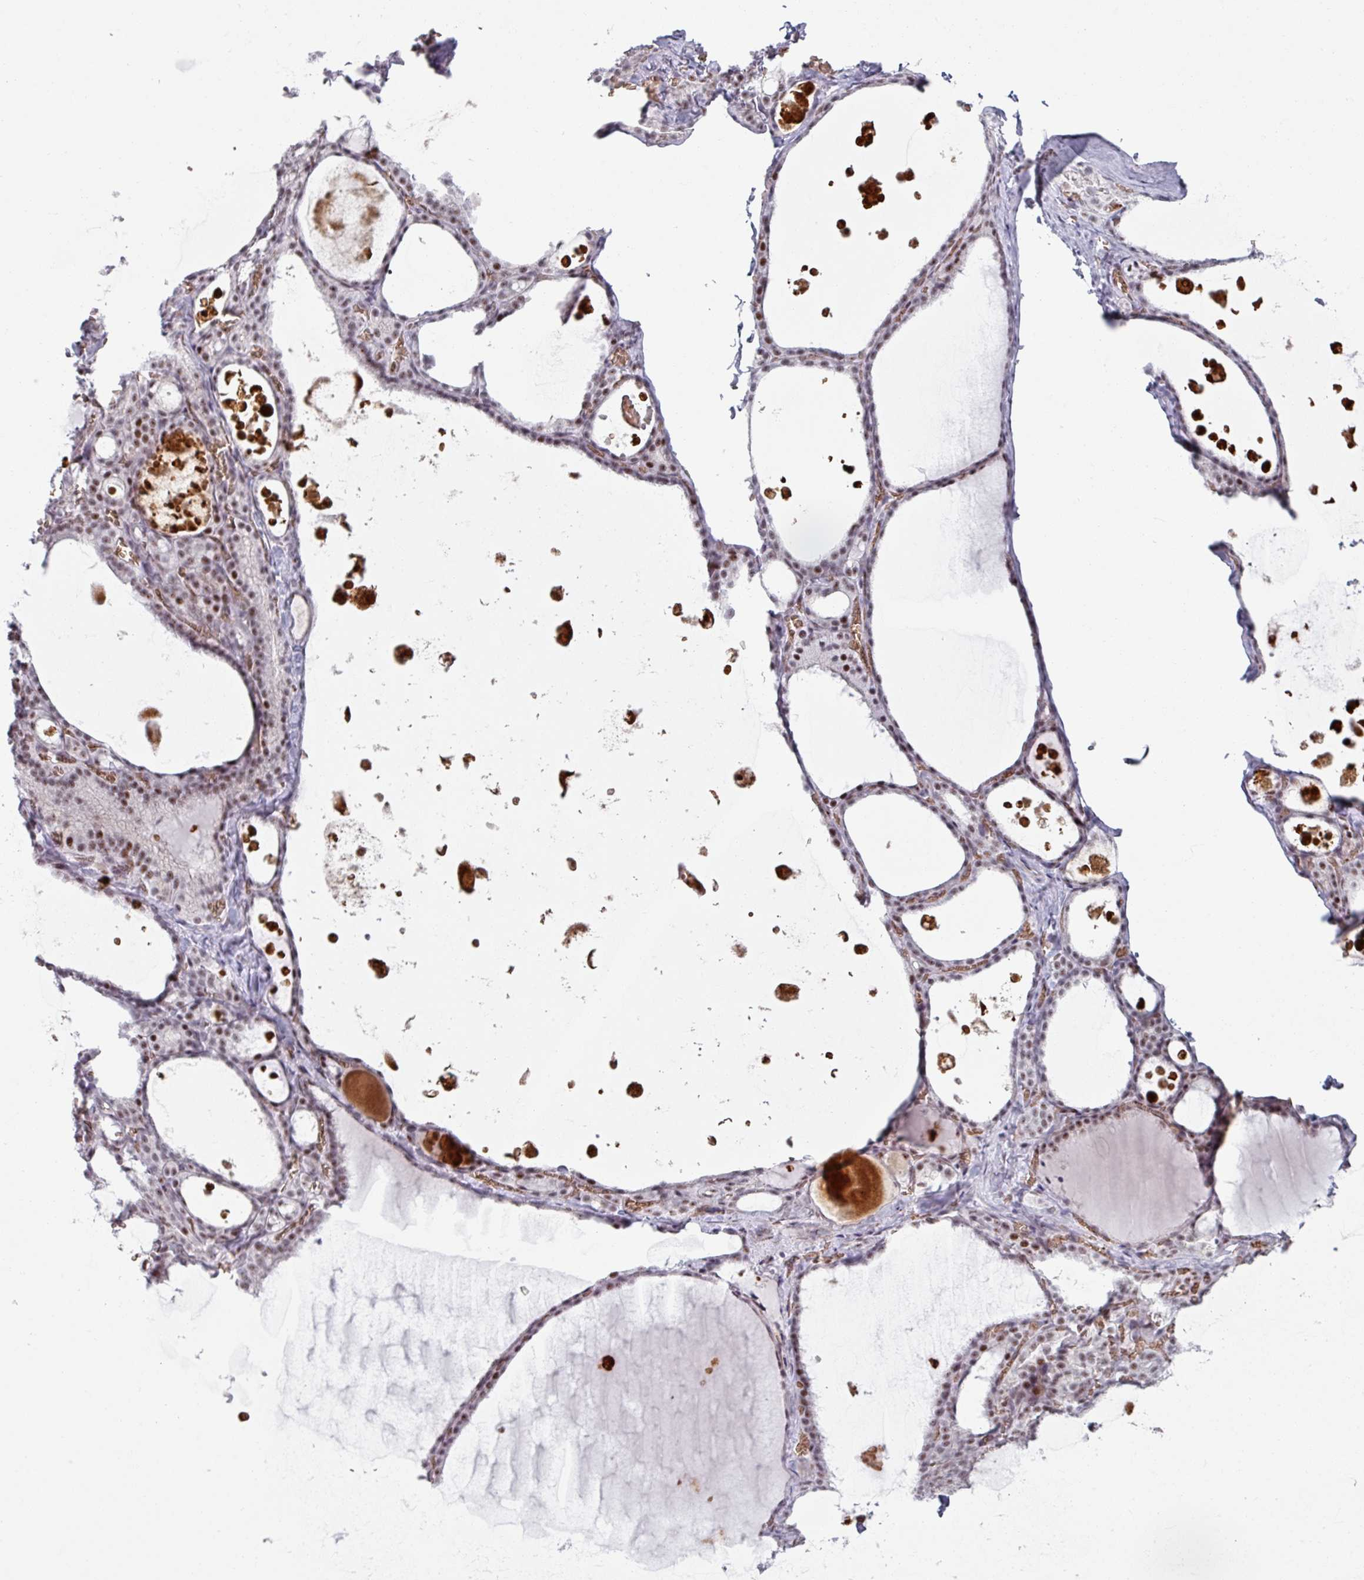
{"staining": {"intensity": "moderate", "quantity": "25%-75%", "location": "nuclear"}, "tissue": "thyroid gland", "cell_type": "Glandular cells", "image_type": "normal", "snomed": [{"axis": "morphology", "description": "Normal tissue, NOS"}, {"axis": "topography", "description": "Thyroid gland"}], "caption": "This image displays immunohistochemistry staining of unremarkable thyroid gland, with medium moderate nuclear staining in about 25%-75% of glandular cells.", "gene": "NCOR1", "patient": {"sex": "male", "age": 56}}